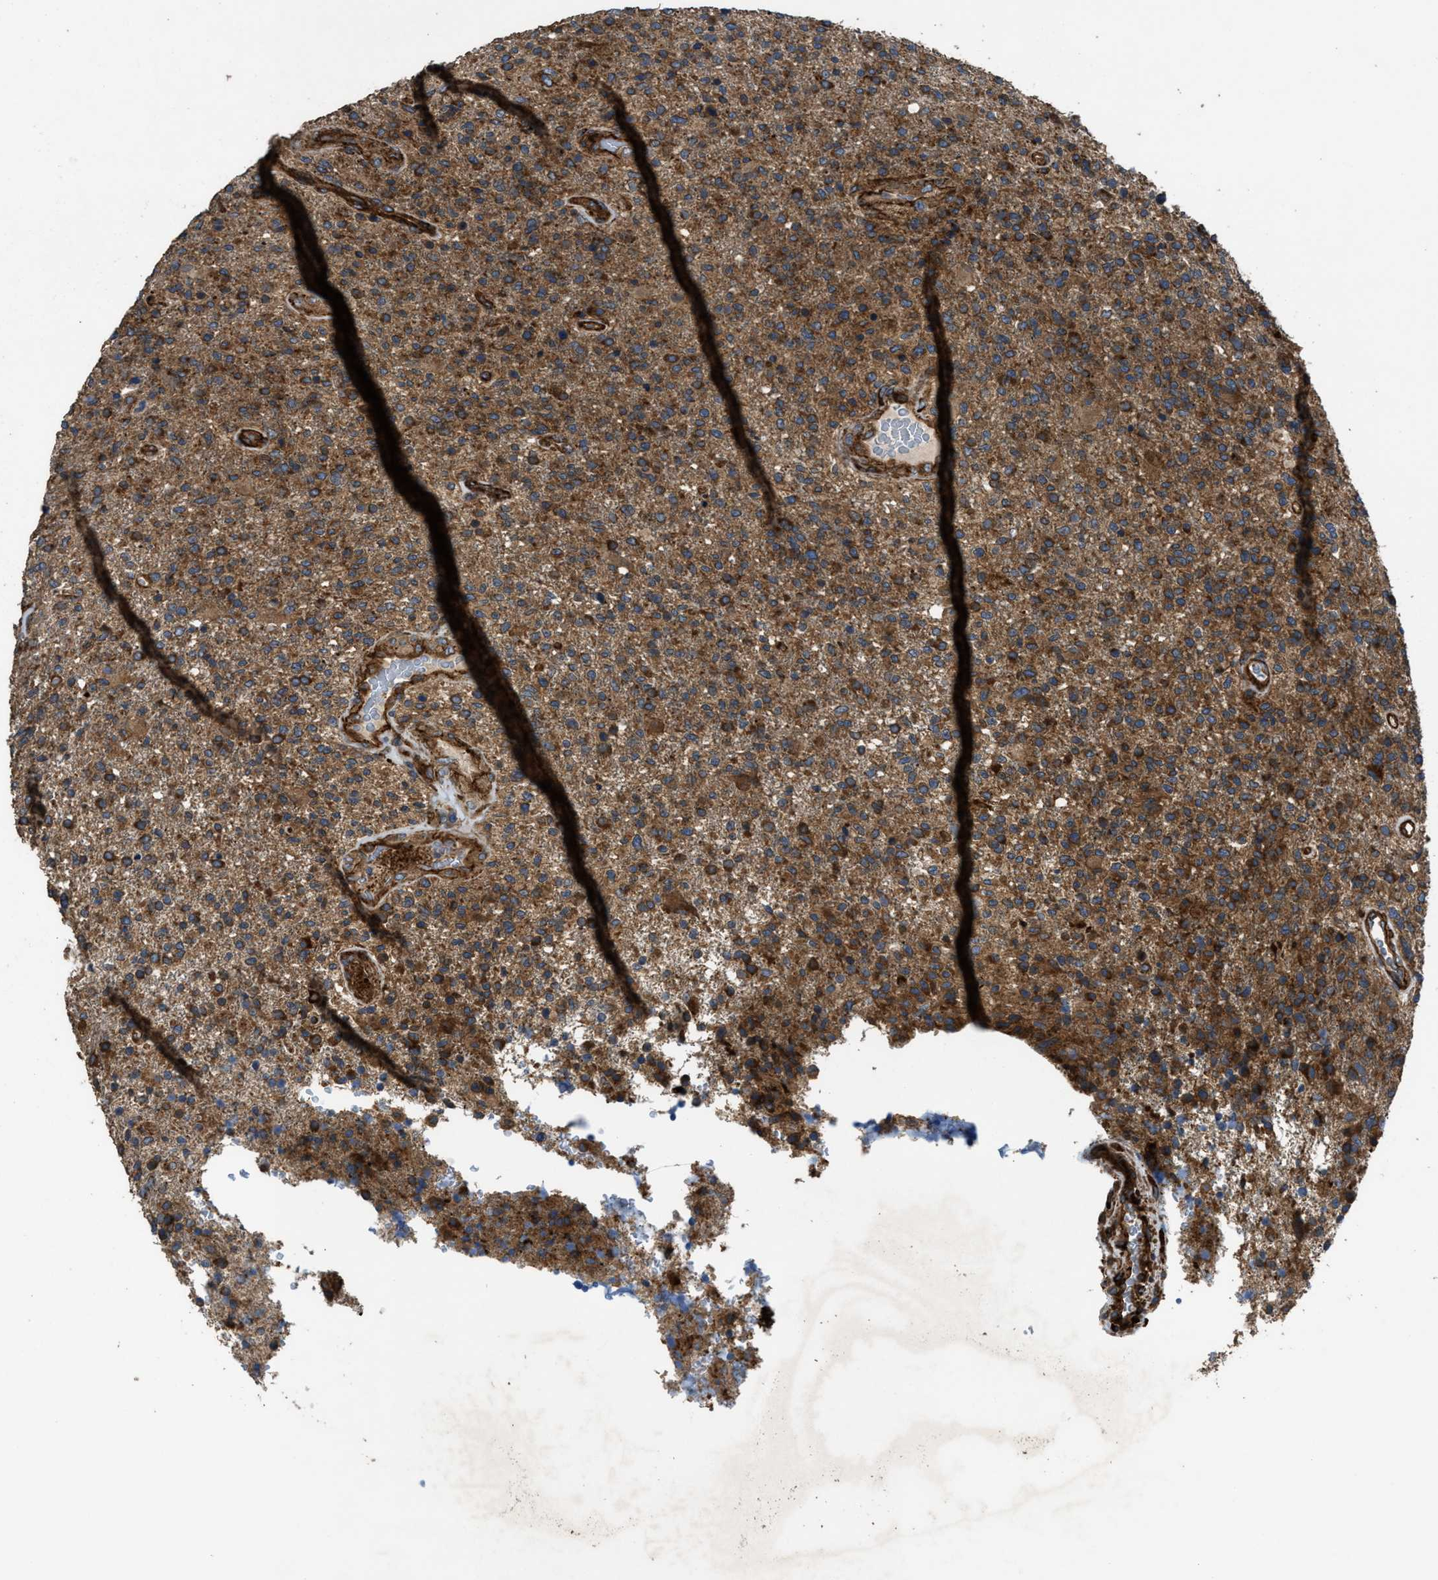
{"staining": {"intensity": "moderate", "quantity": ">75%", "location": "cytoplasmic/membranous"}, "tissue": "glioma", "cell_type": "Tumor cells", "image_type": "cancer", "snomed": [{"axis": "morphology", "description": "Glioma, malignant, High grade"}, {"axis": "topography", "description": "Brain"}], "caption": "A micrograph of glioma stained for a protein demonstrates moderate cytoplasmic/membranous brown staining in tumor cells.", "gene": "EGLN1", "patient": {"sex": "male", "age": 72}}